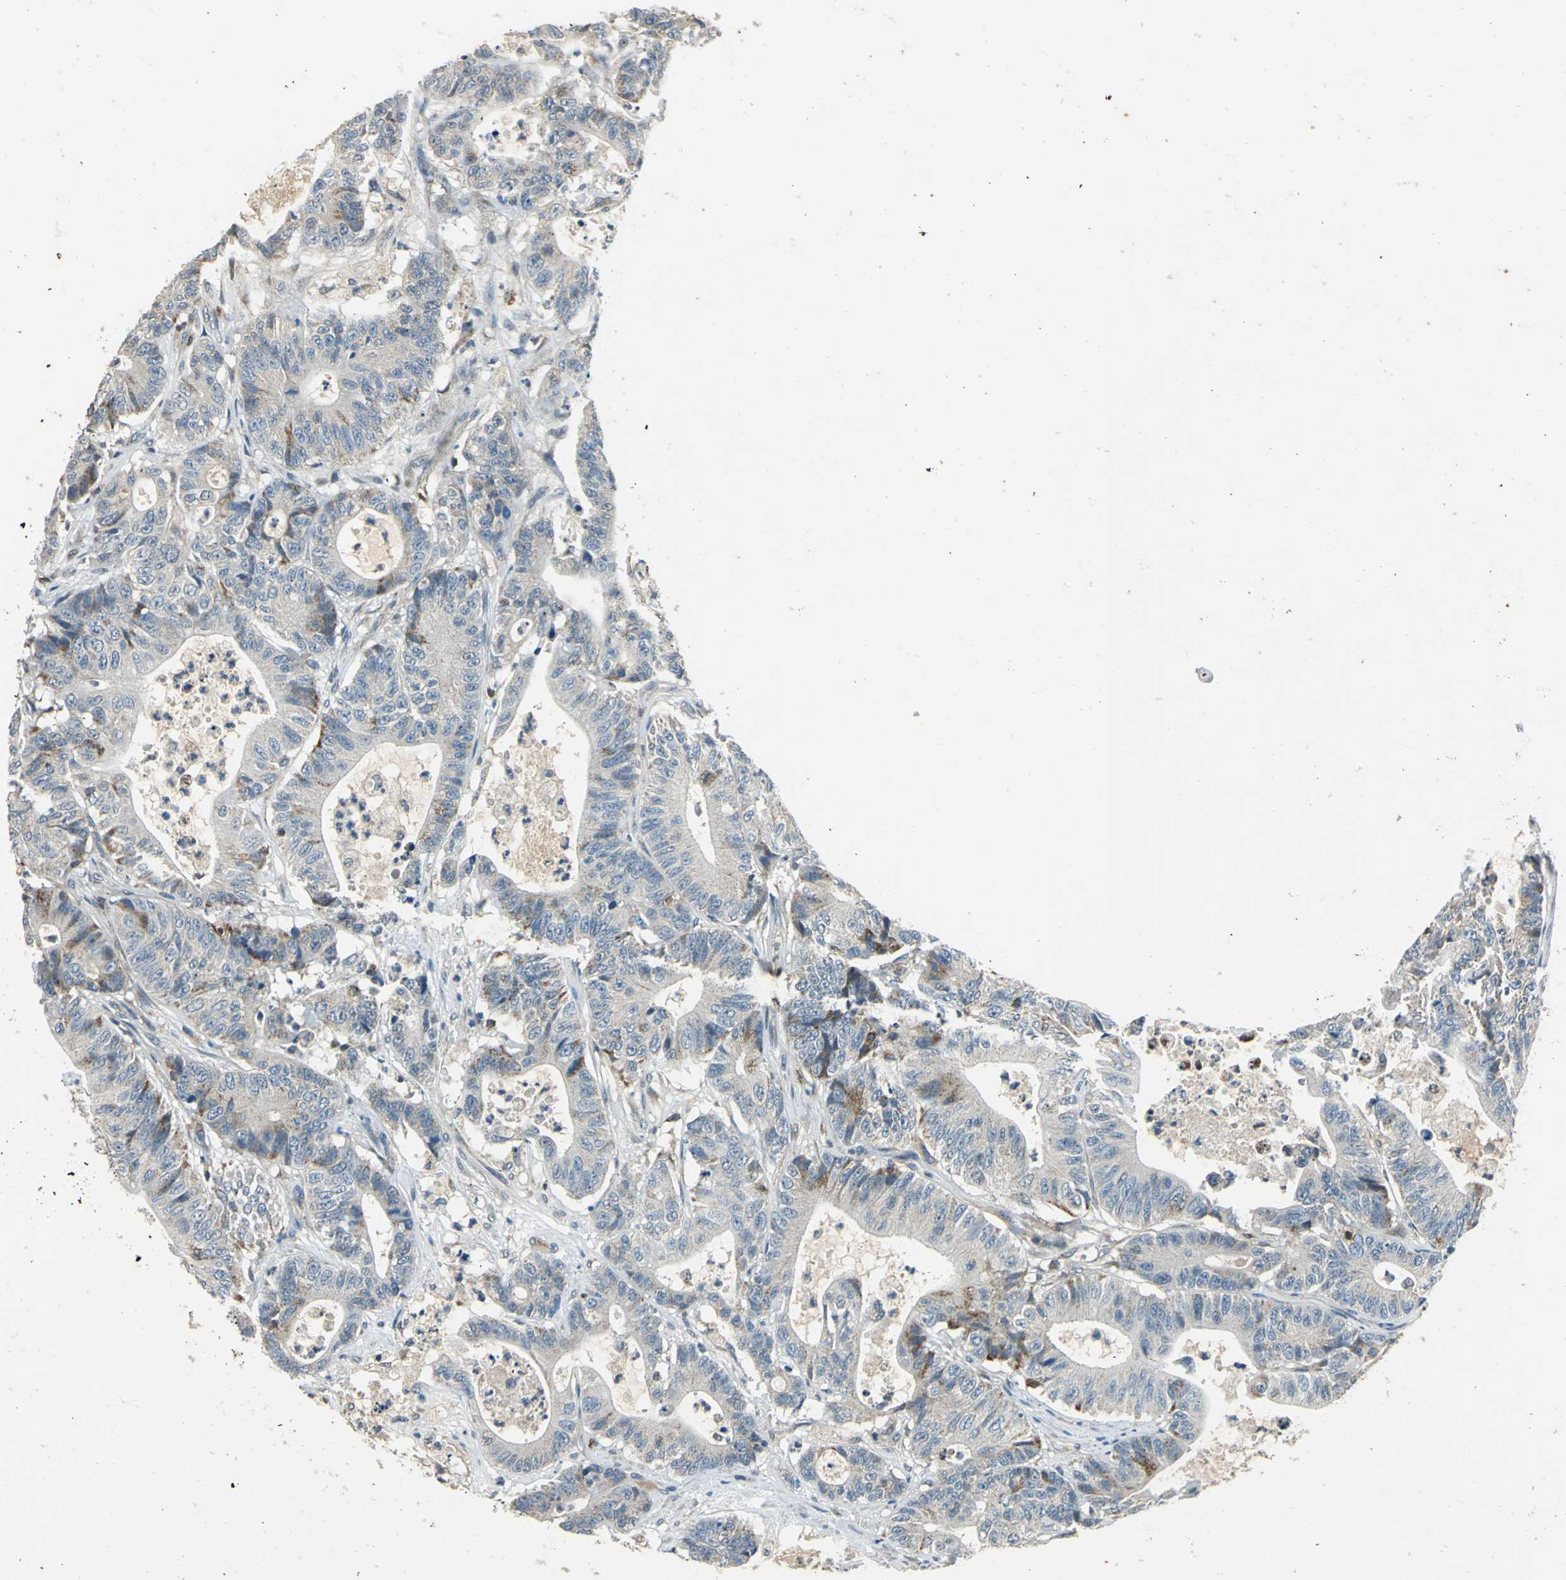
{"staining": {"intensity": "moderate", "quantity": "<25%", "location": "cytoplasmic/membranous"}, "tissue": "colorectal cancer", "cell_type": "Tumor cells", "image_type": "cancer", "snomed": [{"axis": "morphology", "description": "Adenocarcinoma, NOS"}, {"axis": "topography", "description": "Colon"}], "caption": "Protein staining of colorectal cancer (adenocarcinoma) tissue demonstrates moderate cytoplasmic/membranous positivity in approximately <25% of tumor cells.", "gene": "SLC19A2", "patient": {"sex": "female", "age": 84}}